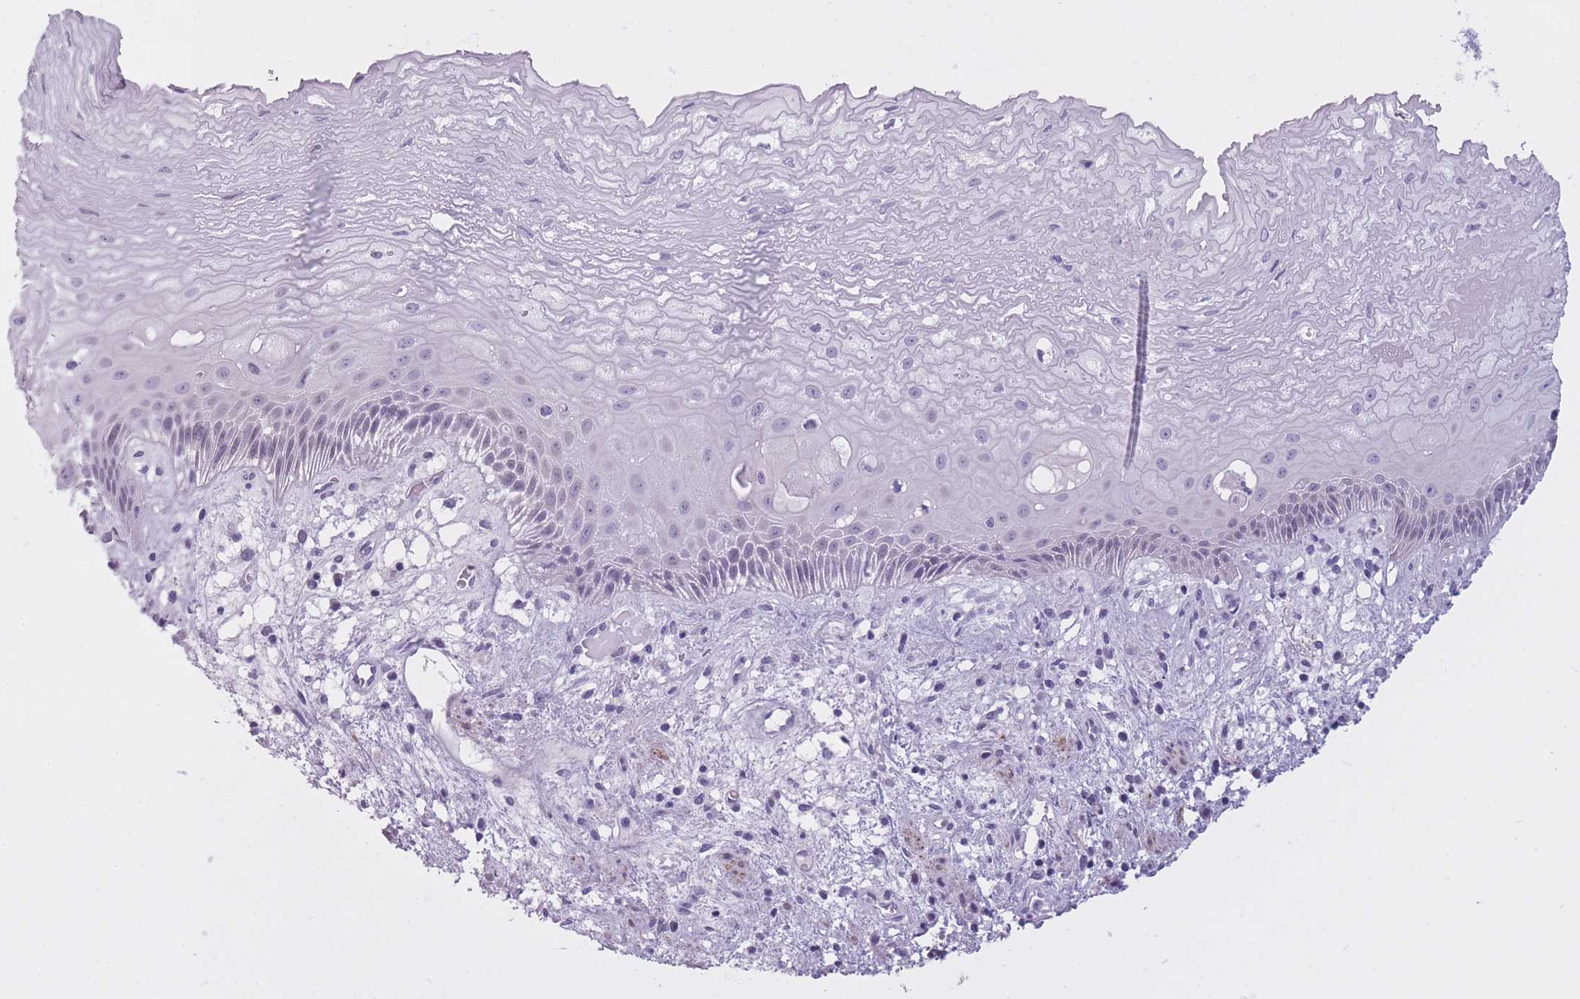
{"staining": {"intensity": "negative", "quantity": "none", "location": "none"}, "tissue": "esophagus", "cell_type": "Squamous epithelial cells", "image_type": "normal", "snomed": [{"axis": "morphology", "description": "Normal tissue, NOS"}, {"axis": "topography", "description": "Esophagus"}], "caption": "A high-resolution histopathology image shows IHC staining of unremarkable esophagus, which demonstrates no significant expression in squamous epithelial cells.", "gene": "GOLGA6A", "patient": {"sex": "male", "age": 60}}